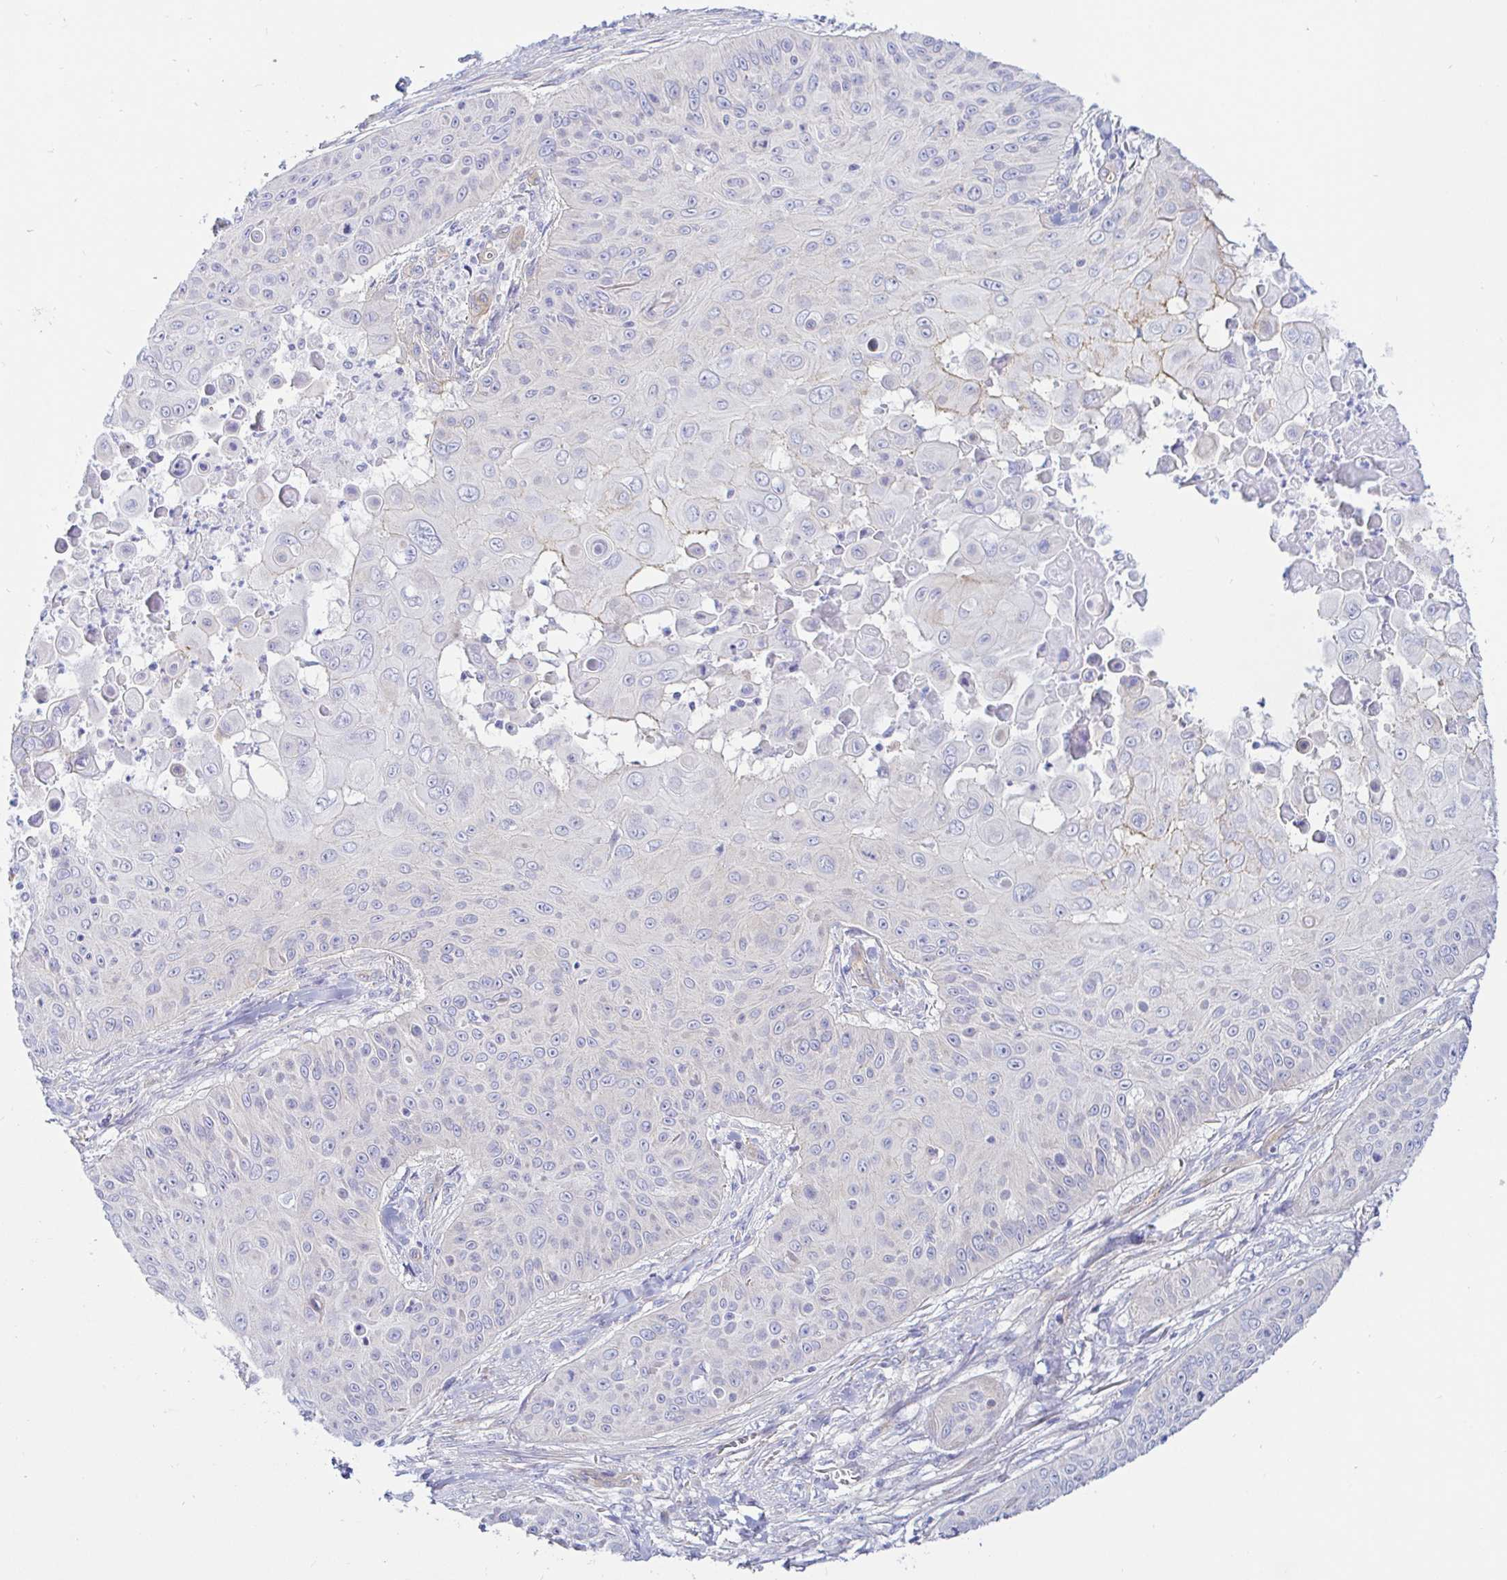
{"staining": {"intensity": "negative", "quantity": "none", "location": "none"}, "tissue": "skin cancer", "cell_type": "Tumor cells", "image_type": "cancer", "snomed": [{"axis": "morphology", "description": "Squamous cell carcinoma, NOS"}, {"axis": "topography", "description": "Skin"}], "caption": "Immunohistochemistry (IHC) of human skin cancer (squamous cell carcinoma) displays no positivity in tumor cells.", "gene": "ARL4D", "patient": {"sex": "male", "age": 82}}